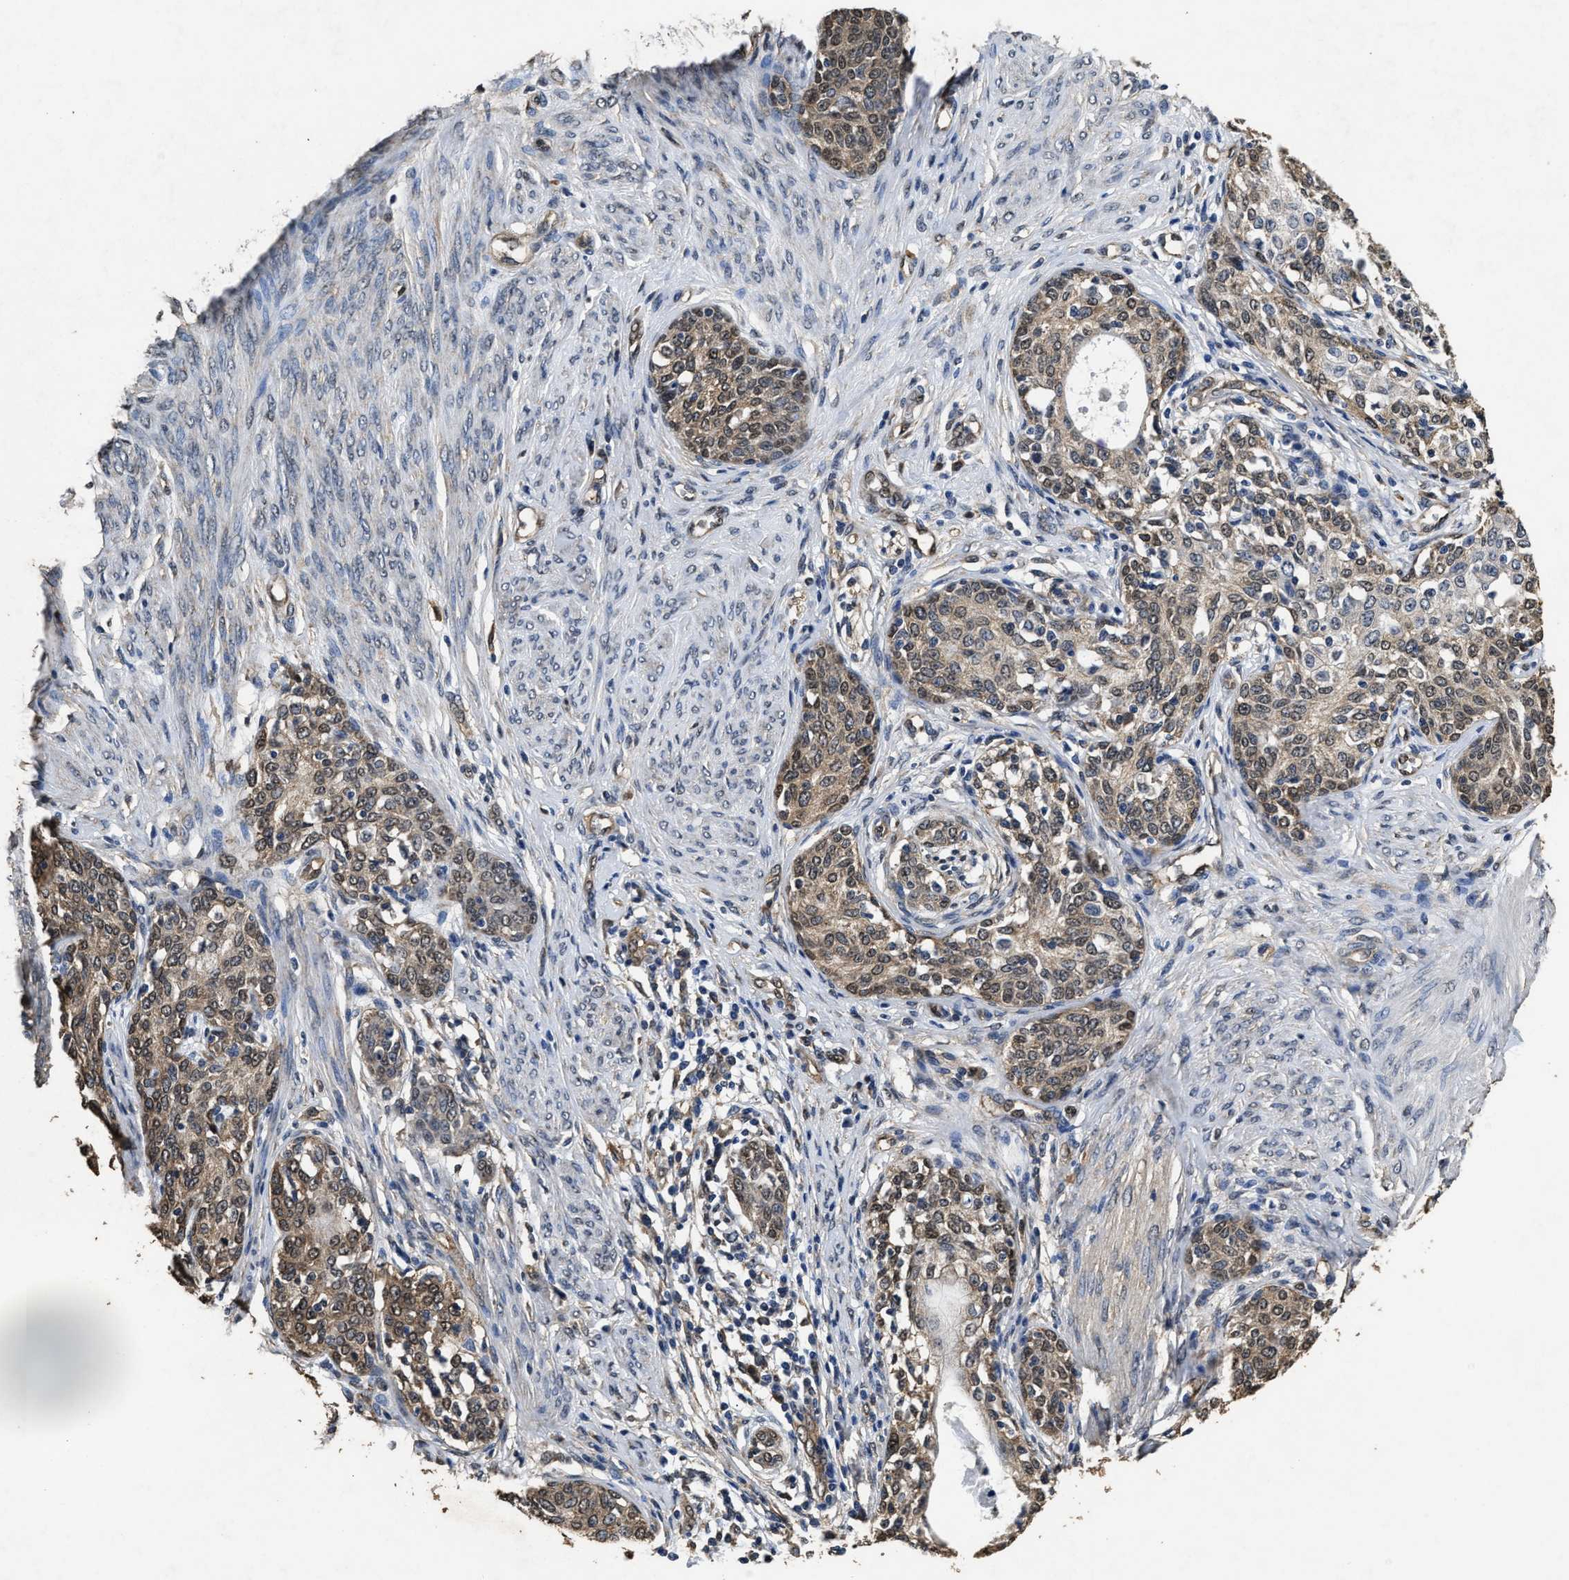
{"staining": {"intensity": "moderate", "quantity": ">75%", "location": "cytoplasmic/membranous,nuclear"}, "tissue": "cervical cancer", "cell_type": "Tumor cells", "image_type": "cancer", "snomed": [{"axis": "morphology", "description": "Squamous cell carcinoma, NOS"}, {"axis": "morphology", "description": "Adenocarcinoma, NOS"}, {"axis": "topography", "description": "Cervix"}], "caption": "Immunohistochemical staining of human adenocarcinoma (cervical) demonstrates moderate cytoplasmic/membranous and nuclear protein staining in about >75% of tumor cells. (DAB IHC, brown staining for protein, blue staining for nuclei).", "gene": "YWHAE", "patient": {"sex": "female", "age": 52}}